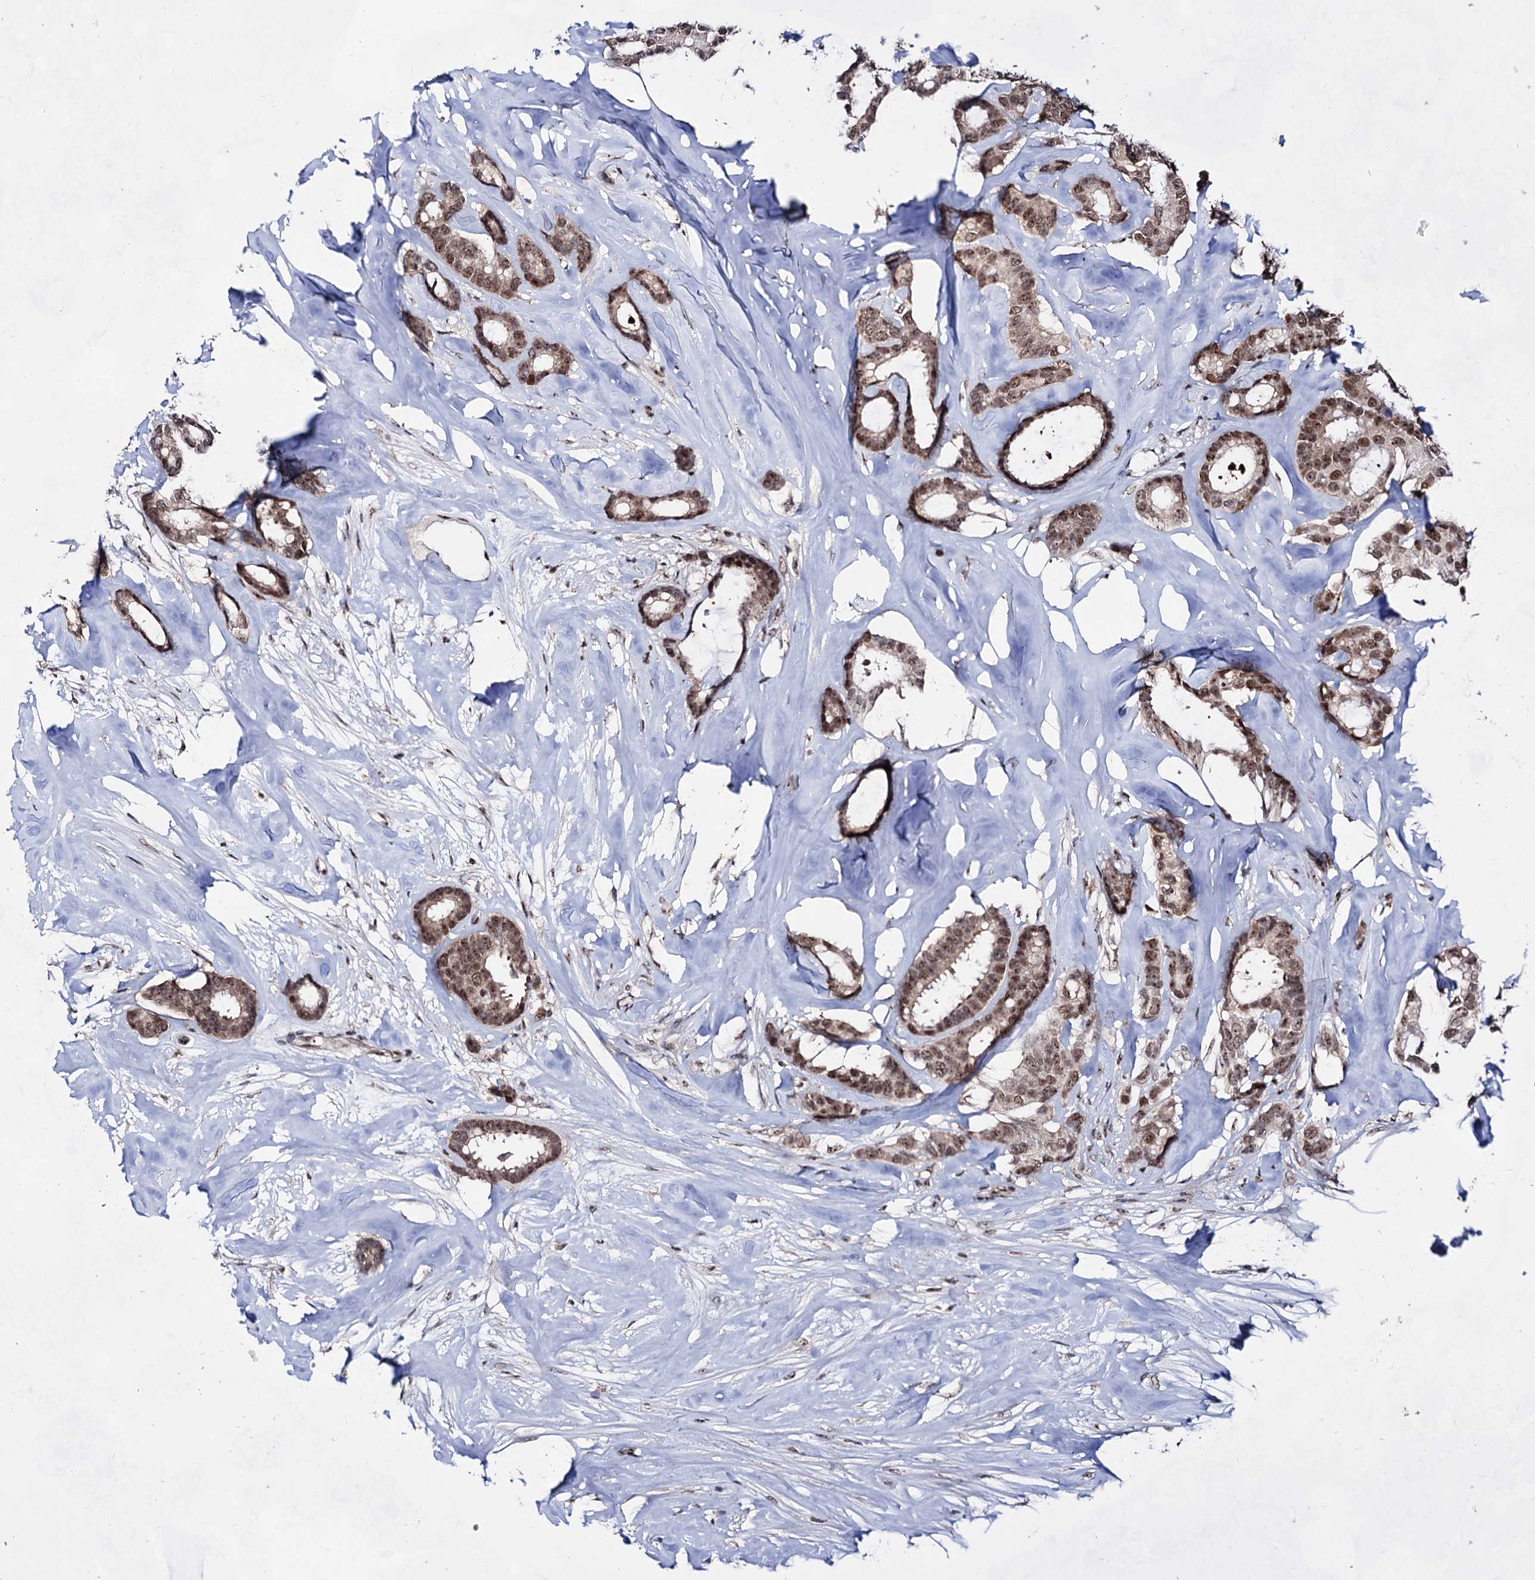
{"staining": {"intensity": "moderate", "quantity": ">75%", "location": "cytoplasmic/membranous,nuclear"}, "tissue": "breast cancer", "cell_type": "Tumor cells", "image_type": "cancer", "snomed": [{"axis": "morphology", "description": "Duct carcinoma"}, {"axis": "topography", "description": "Breast"}], "caption": "Immunohistochemistry image of invasive ductal carcinoma (breast) stained for a protein (brown), which shows medium levels of moderate cytoplasmic/membranous and nuclear expression in approximately >75% of tumor cells.", "gene": "EXOSC10", "patient": {"sex": "female", "age": 87}}